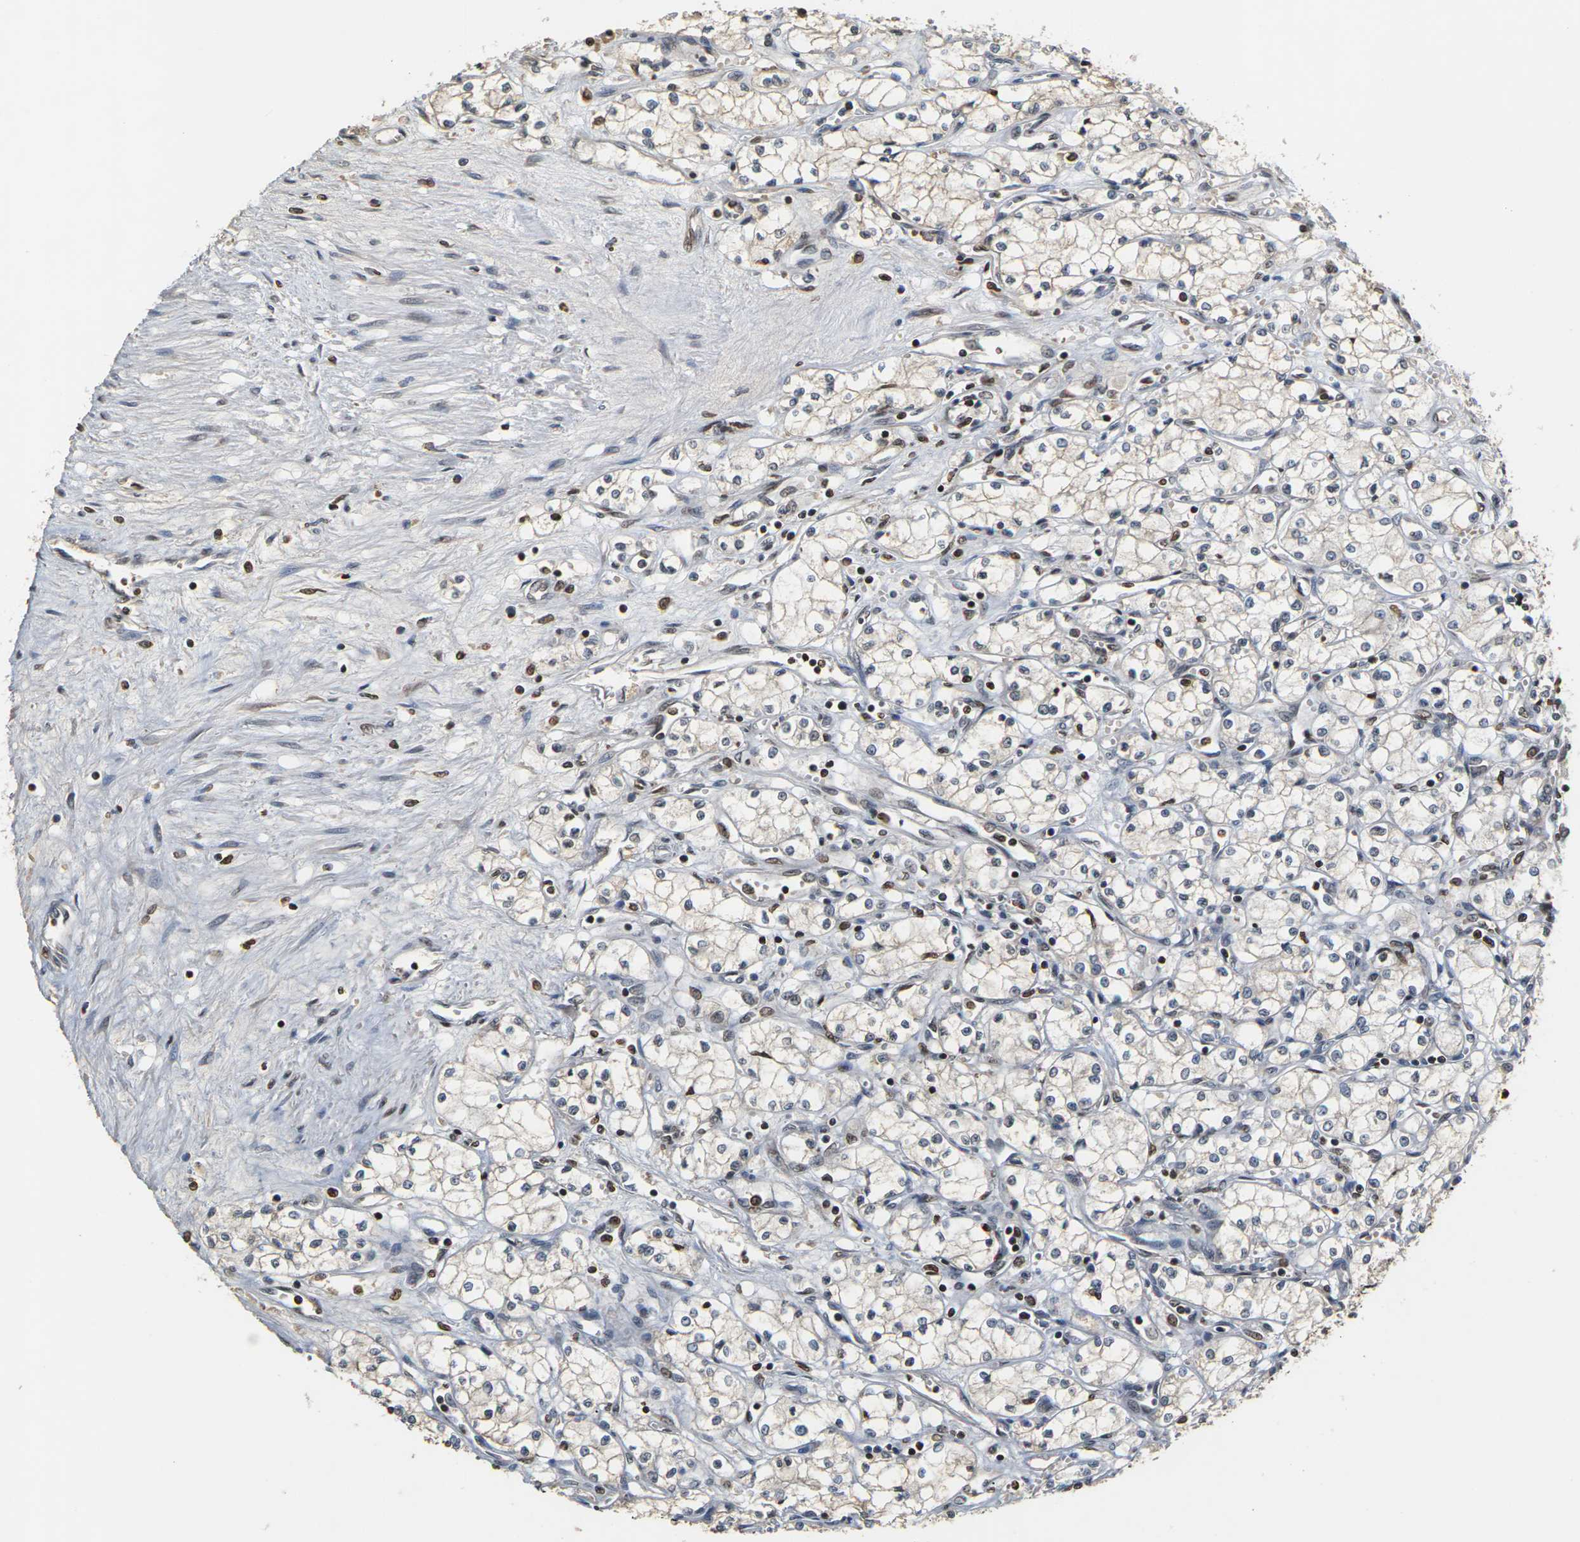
{"staining": {"intensity": "moderate", "quantity": "<25%", "location": "cytoplasmic/membranous,nuclear"}, "tissue": "renal cancer", "cell_type": "Tumor cells", "image_type": "cancer", "snomed": [{"axis": "morphology", "description": "Normal tissue, NOS"}, {"axis": "morphology", "description": "Adenocarcinoma, NOS"}, {"axis": "topography", "description": "Kidney"}], "caption": "IHC (DAB) staining of human renal cancer exhibits moderate cytoplasmic/membranous and nuclear protein expression in about <25% of tumor cells.", "gene": "NELFA", "patient": {"sex": "male", "age": 59}}